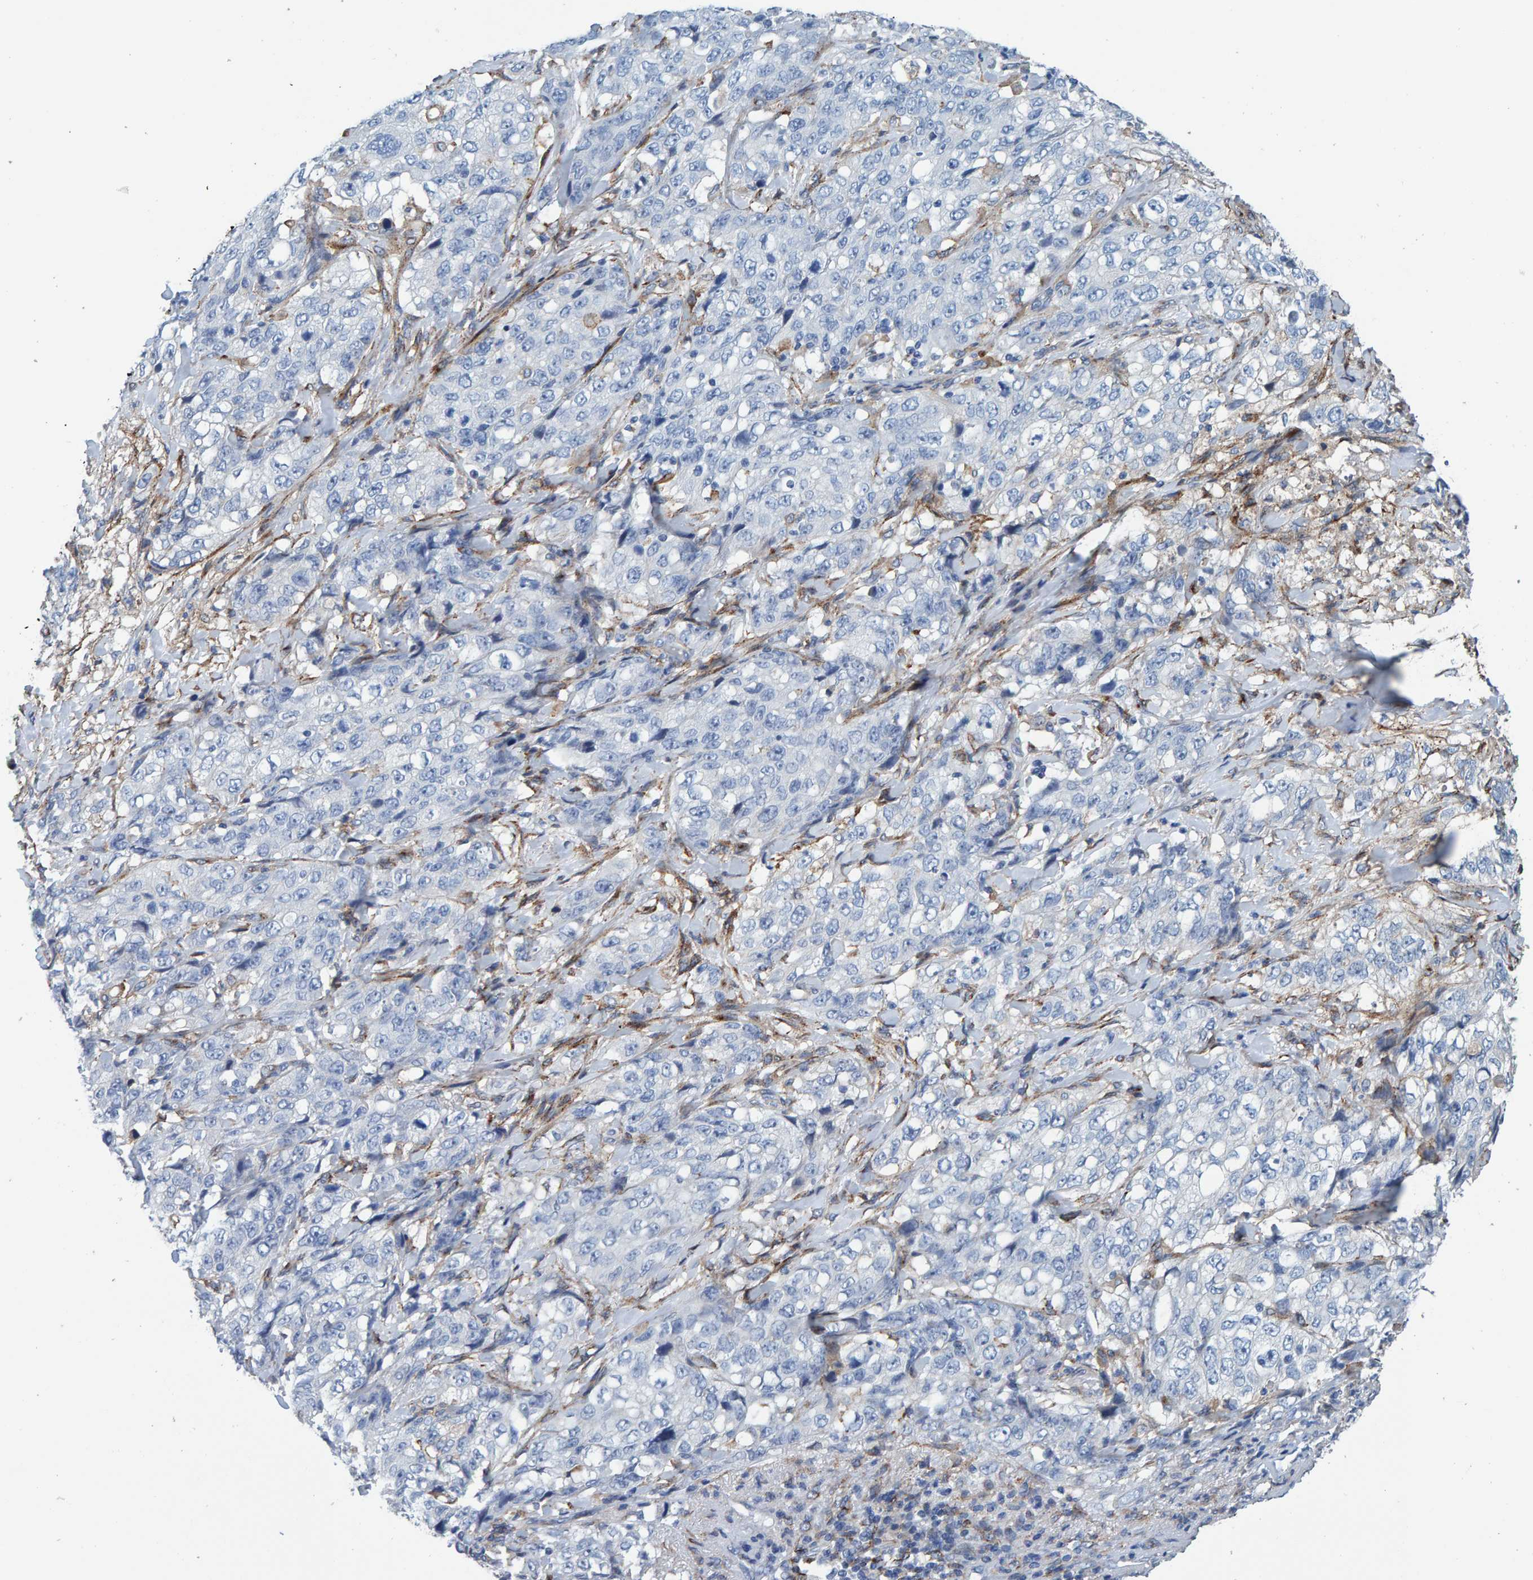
{"staining": {"intensity": "negative", "quantity": "none", "location": "none"}, "tissue": "stomach cancer", "cell_type": "Tumor cells", "image_type": "cancer", "snomed": [{"axis": "morphology", "description": "Adenocarcinoma, NOS"}, {"axis": "topography", "description": "Stomach"}], "caption": "The photomicrograph demonstrates no staining of tumor cells in stomach cancer (adenocarcinoma).", "gene": "LRP1", "patient": {"sex": "male", "age": 48}}